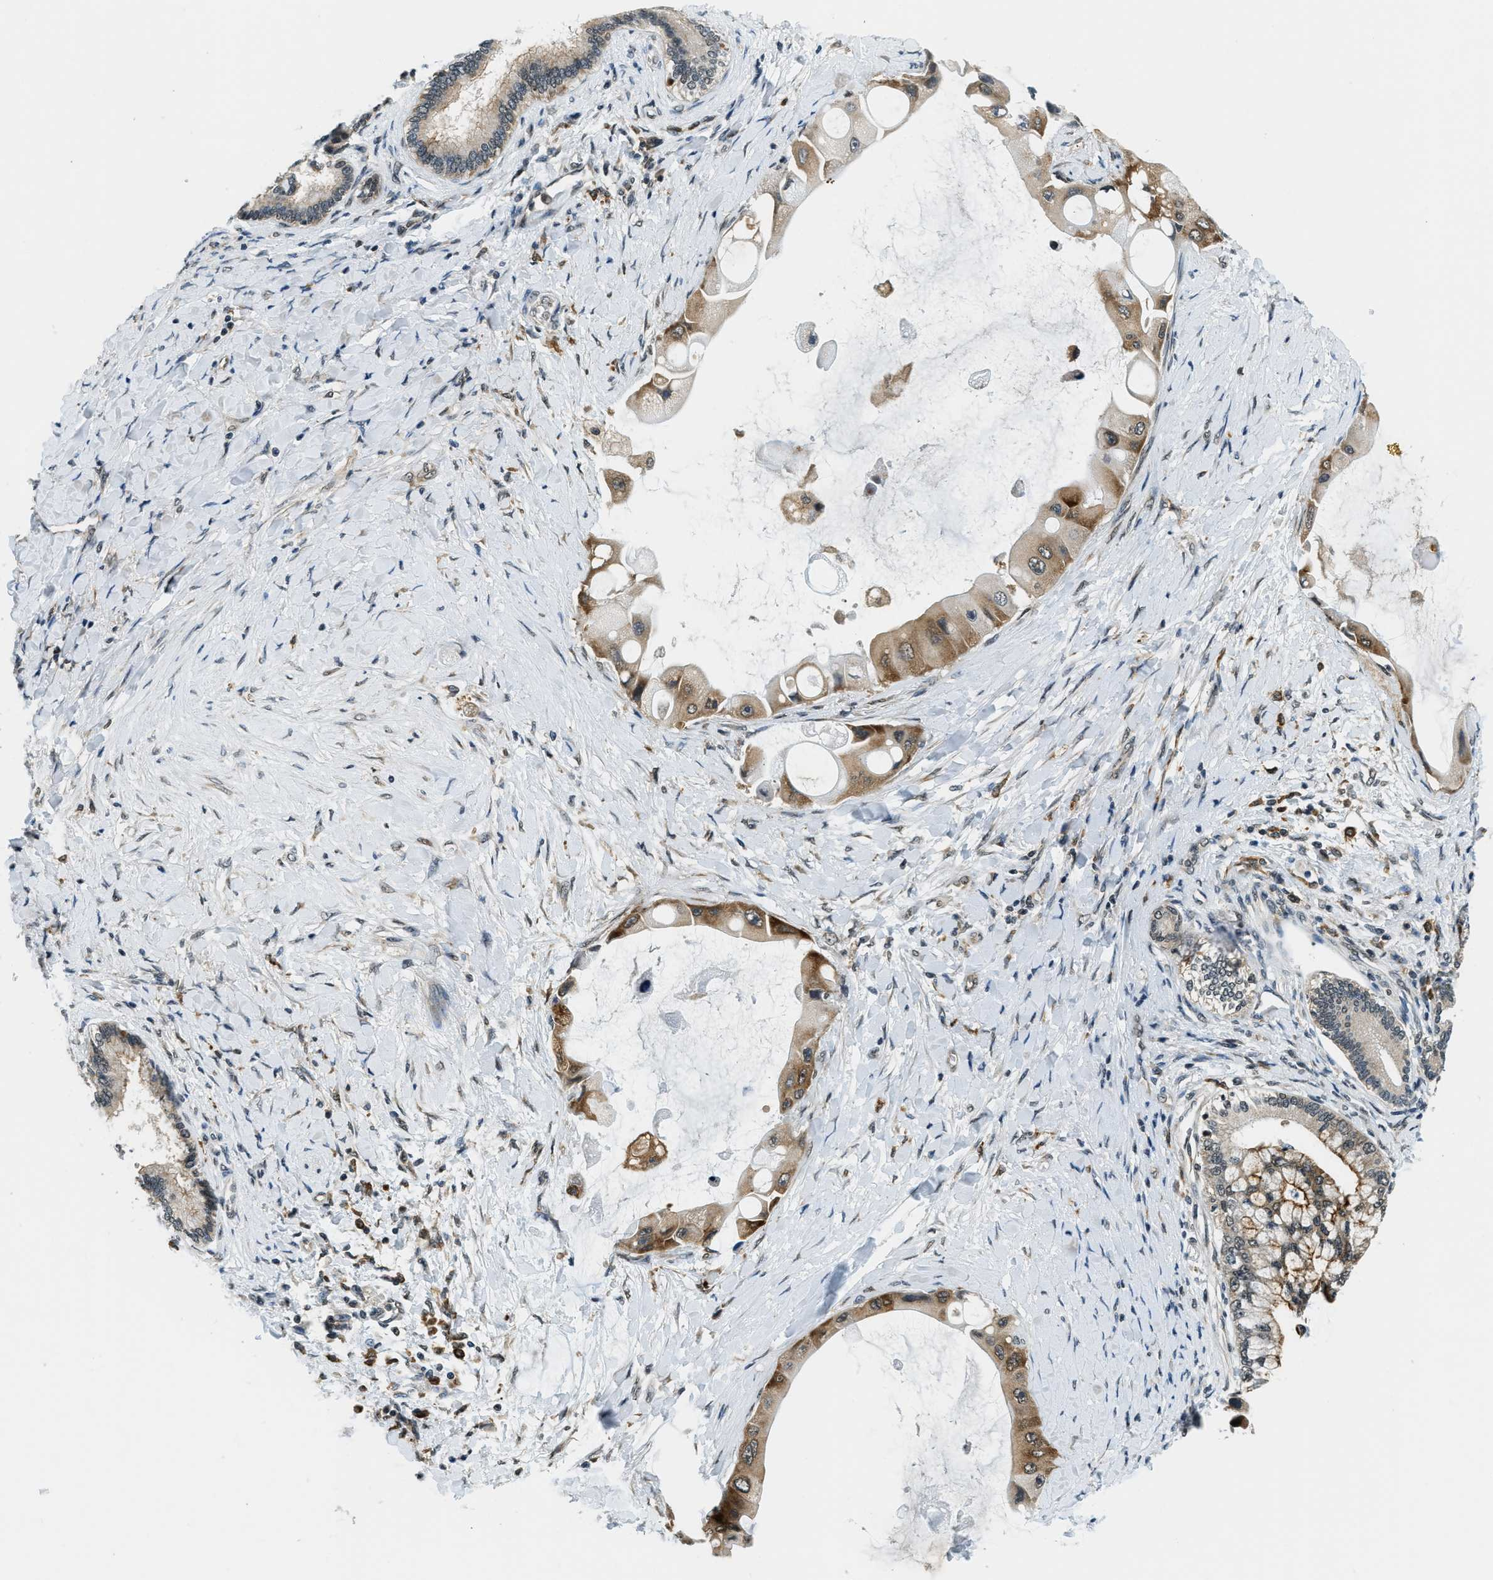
{"staining": {"intensity": "moderate", "quantity": ">75%", "location": "cytoplasmic/membranous"}, "tissue": "liver cancer", "cell_type": "Tumor cells", "image_type": "cancer", "snomed": [{"axis": "morphology", "description": "Normal tissue, NOS"}, {"axis": "morphology", "description": "Cholangiocarcinoma"}, {"axis": "topography", "description": "Liver"}, {"axis": "topography", "description": "Peripheral nerve tissue"}], "caption": "Liver cholangiocarcinoma stained for a protein (brown) reveals moderate cytoplasmic/membranous positive positivity in about >75% of tumor cells.", "gene": "RAB11FIP1", "patient": {"sex": "male", "age": 50}}